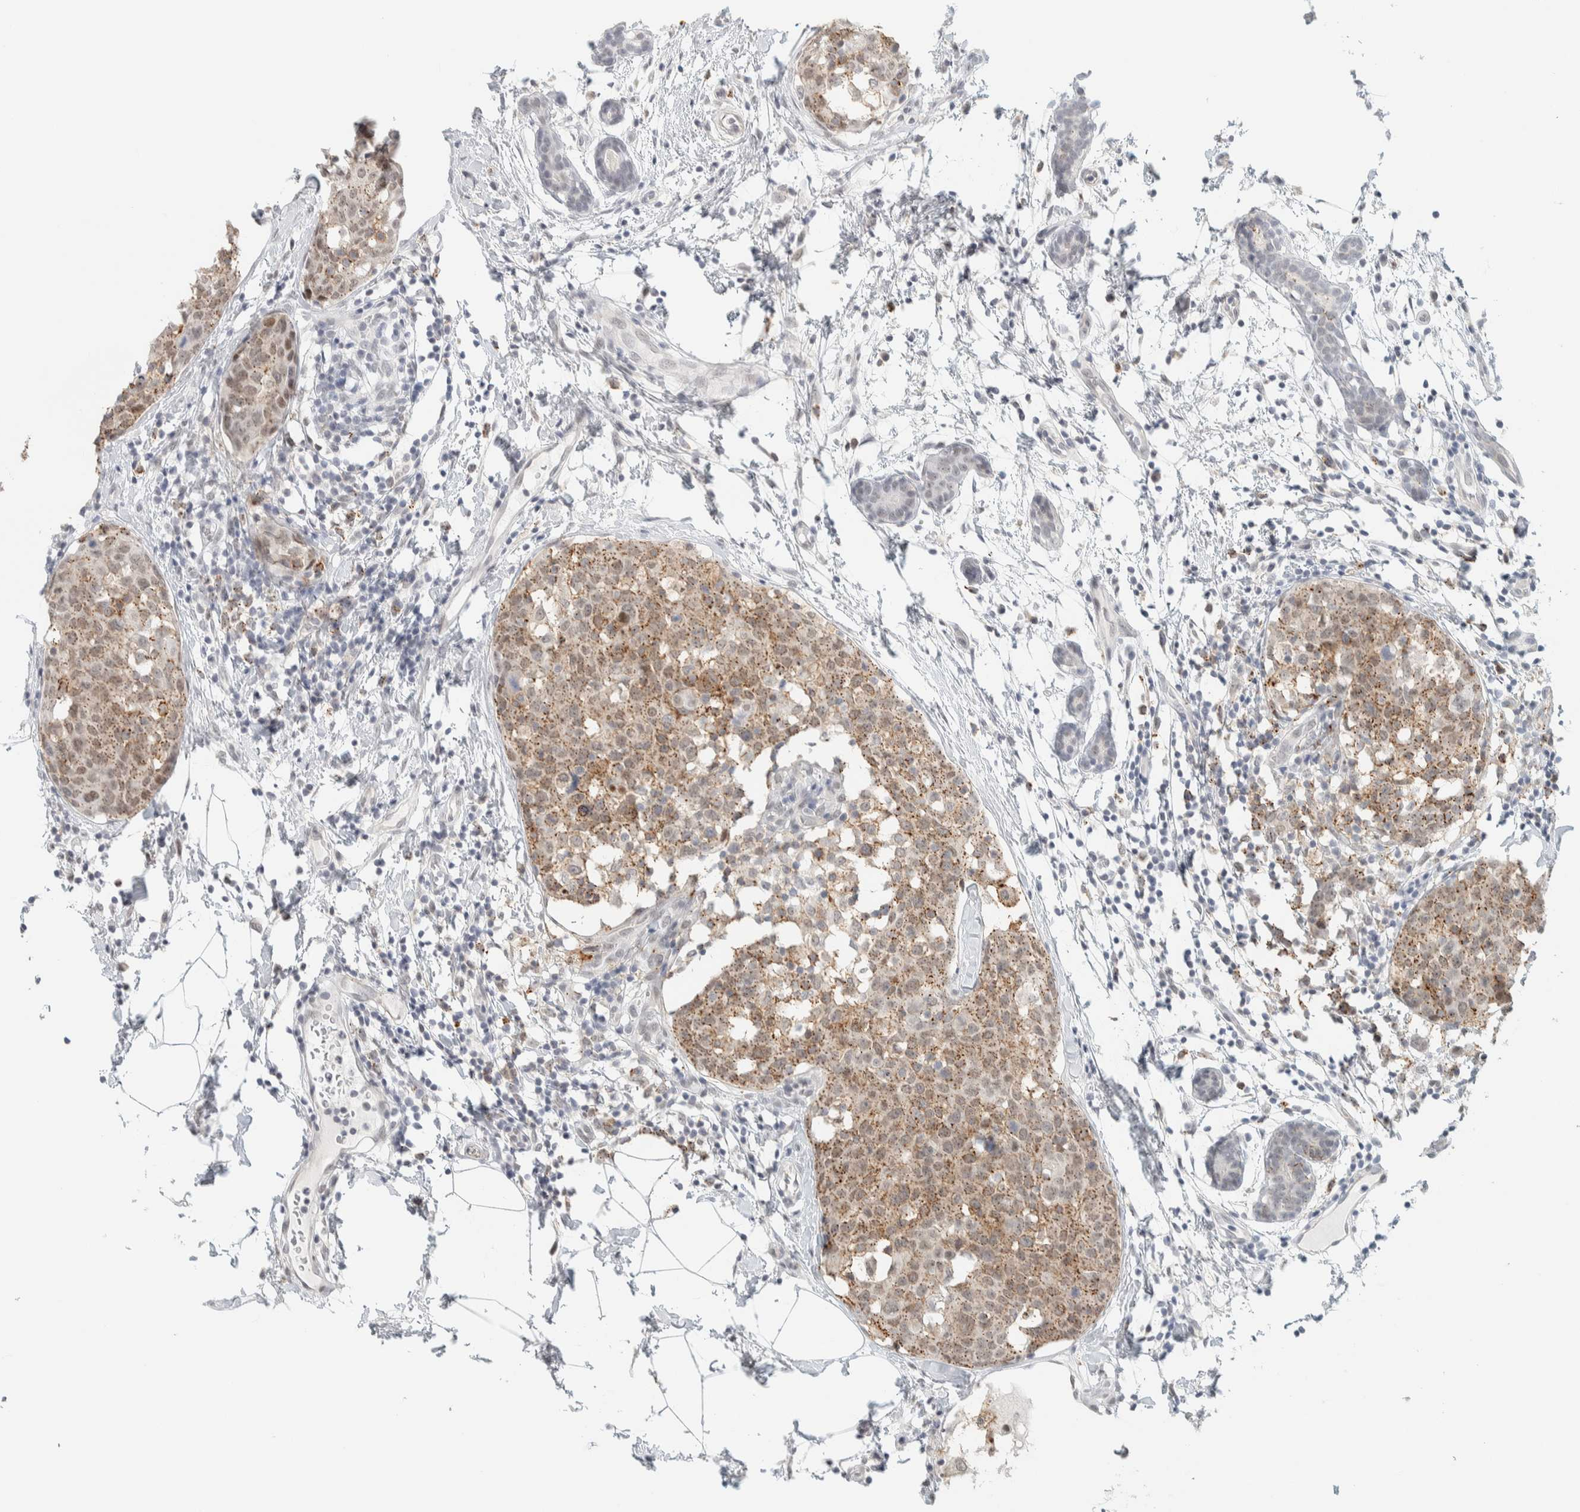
{"staining": {"intensity": "weak", "quantity": ">75%", "location": "cytoplasmic/membranous,nuclear"}, "tissue": "breast cancer", "cell_type": "Tumor cells", "image_type": "cancer", "snomed": [{"axis": "morphology", "description": "Normal tissue, NOS"}, {"axis": "morphology", "description": "Duct carcinoma"}, {"axis": "topography", "description": "Breast"}], "caption": "DAB (3,3'-diaminobenzidine) immunohistochemical staining of intraductal carcinoma (breast) displays weak cytoplasmic/membranous and nuclear protein positivity in about >75% of tumor cells. The staining is performed using DAB (3,3'-diaminobenzidine) brown chromogen to label protein expression. The nuclei are counter-stained blue using hematoxylin.", "gene": "CDH17", "patient": {"sex": "female", "age": 37}}